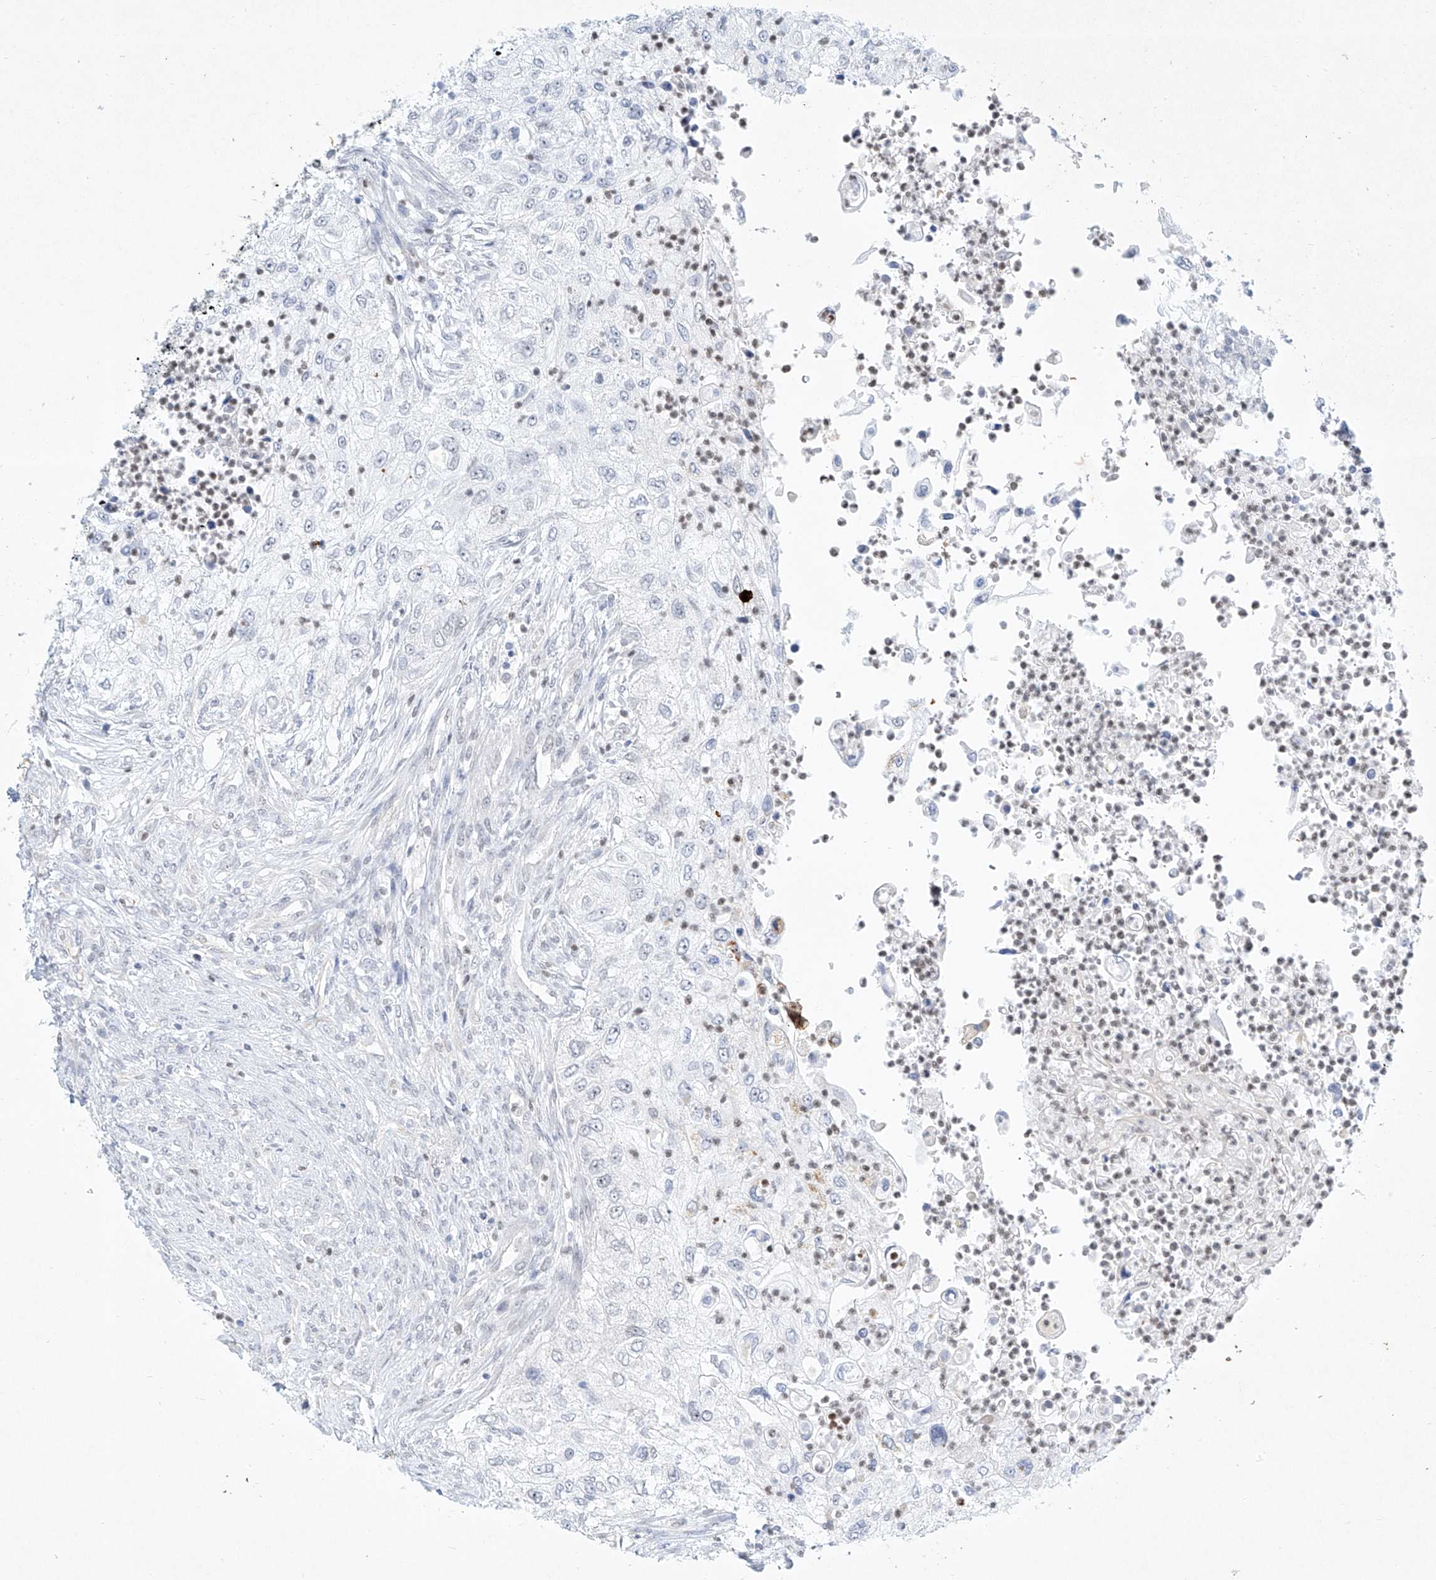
{"staining": {"intensity": "negative", "quantity": "none", "location": "none"}, "tissue": "urothelial cancer", "cell_type": "Tumor cells", "image_type": "cancer", "snomed": [{"axis": "morphology", "description": "Urothelial carcinoma, High grade"}, {"axis": "topography", "description": "Urinary bladder"}], "caption": "High-grade urothelial carcinoma was stained to show a protein in brown. There is no significant staining in tumor cells.", "gene": "REEP2", "patient": {"sex": "female", "age": 60}}